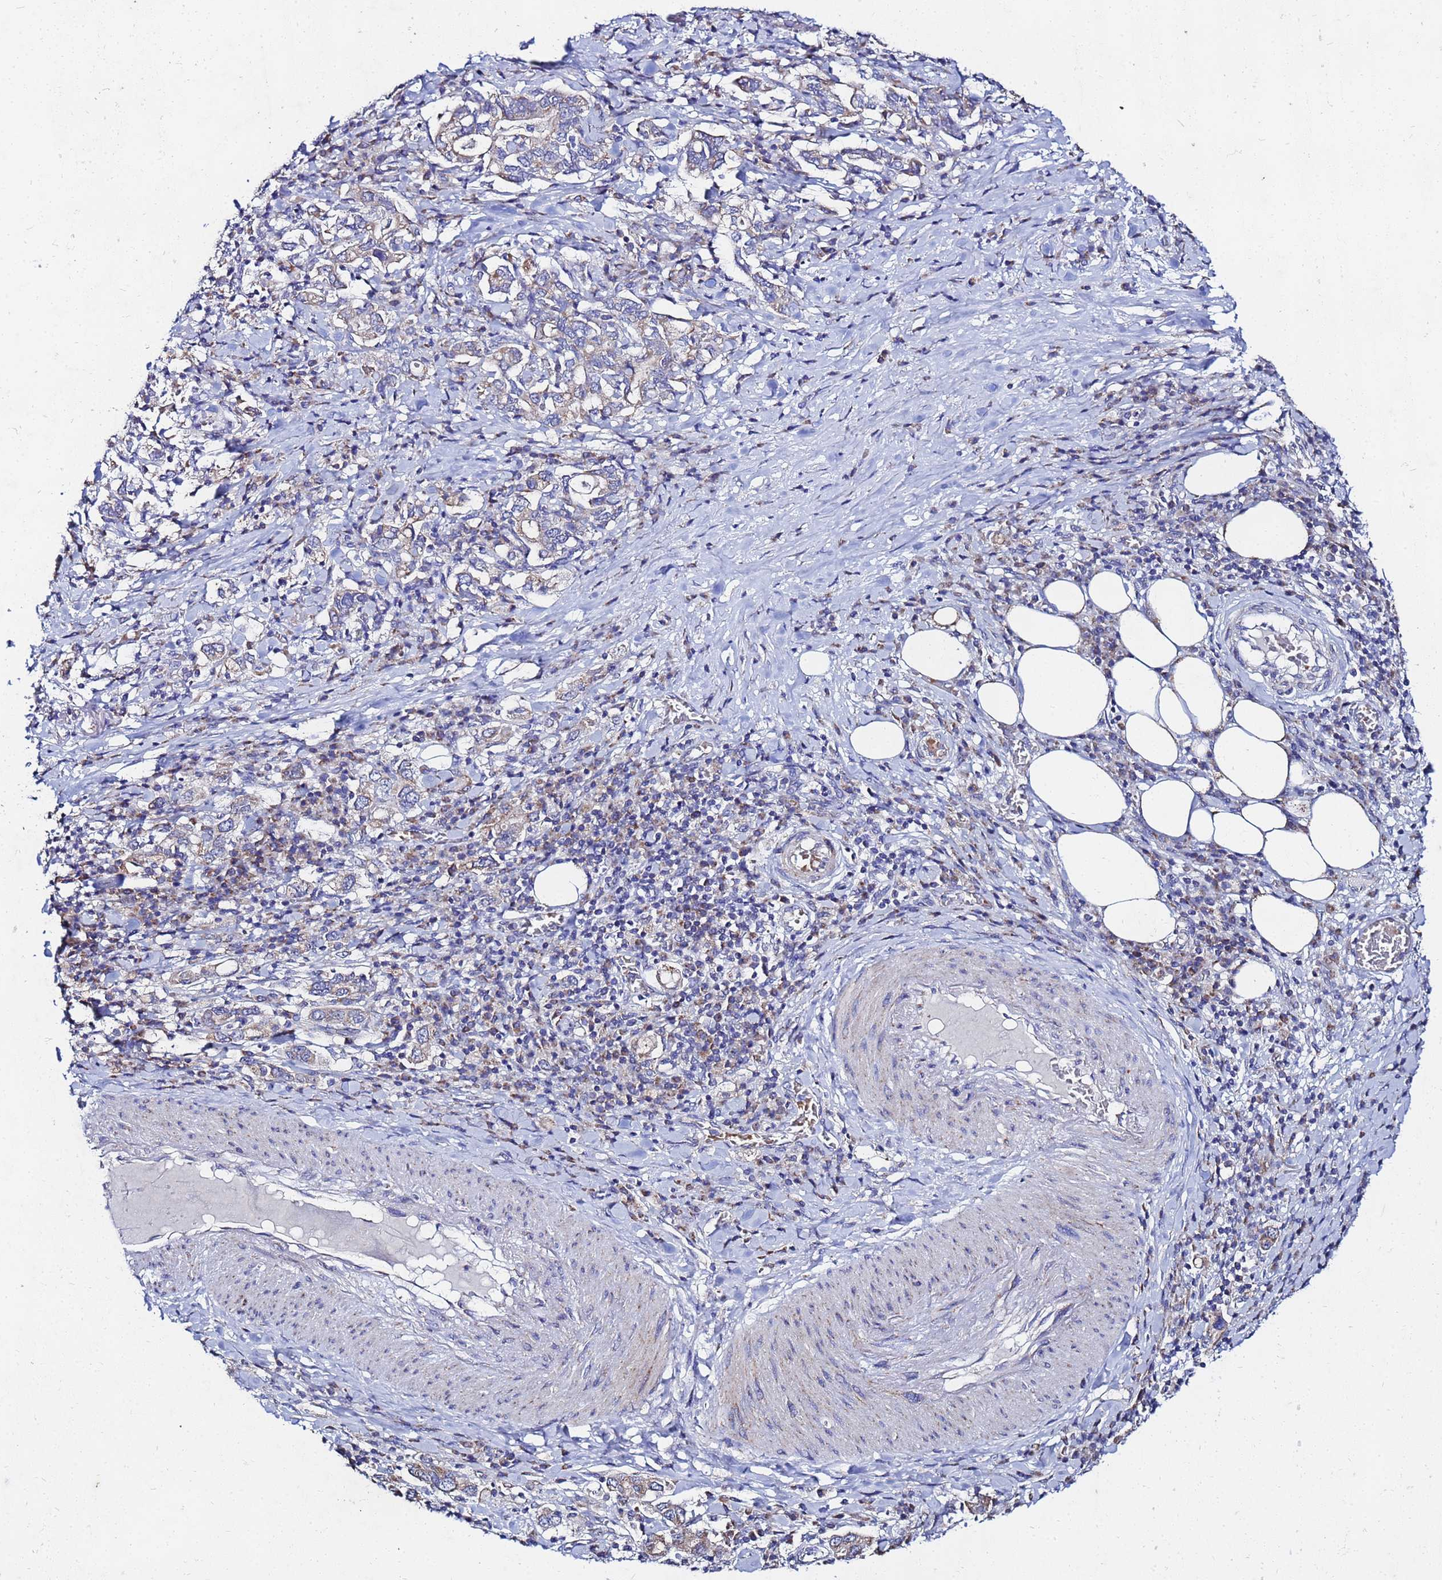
{"staining": {"intensity": "weak", "quantity": "25%-75%", "location": "cytoplasmic/membranous"}, "tissue": "stomach cancer", "cell_type": "Tumor cells", "image_type": "cancer", "snomed": [{"axis": "morphology", "description": "Adenocarcinoma, NOS"}, {"axis": "topography", "description": "Stomach, upper"}, {"axis": "topography", "description": "Stomach"}], "caption": "This is an image of immunohistochemistry (IHC) staining of stomach adenocarcinoma, which shows weak staining in the cytoplasmic/membranous of tumor cells.", "gene": "FAHD2A", "patient": {"sex": "male", "age": 62}}